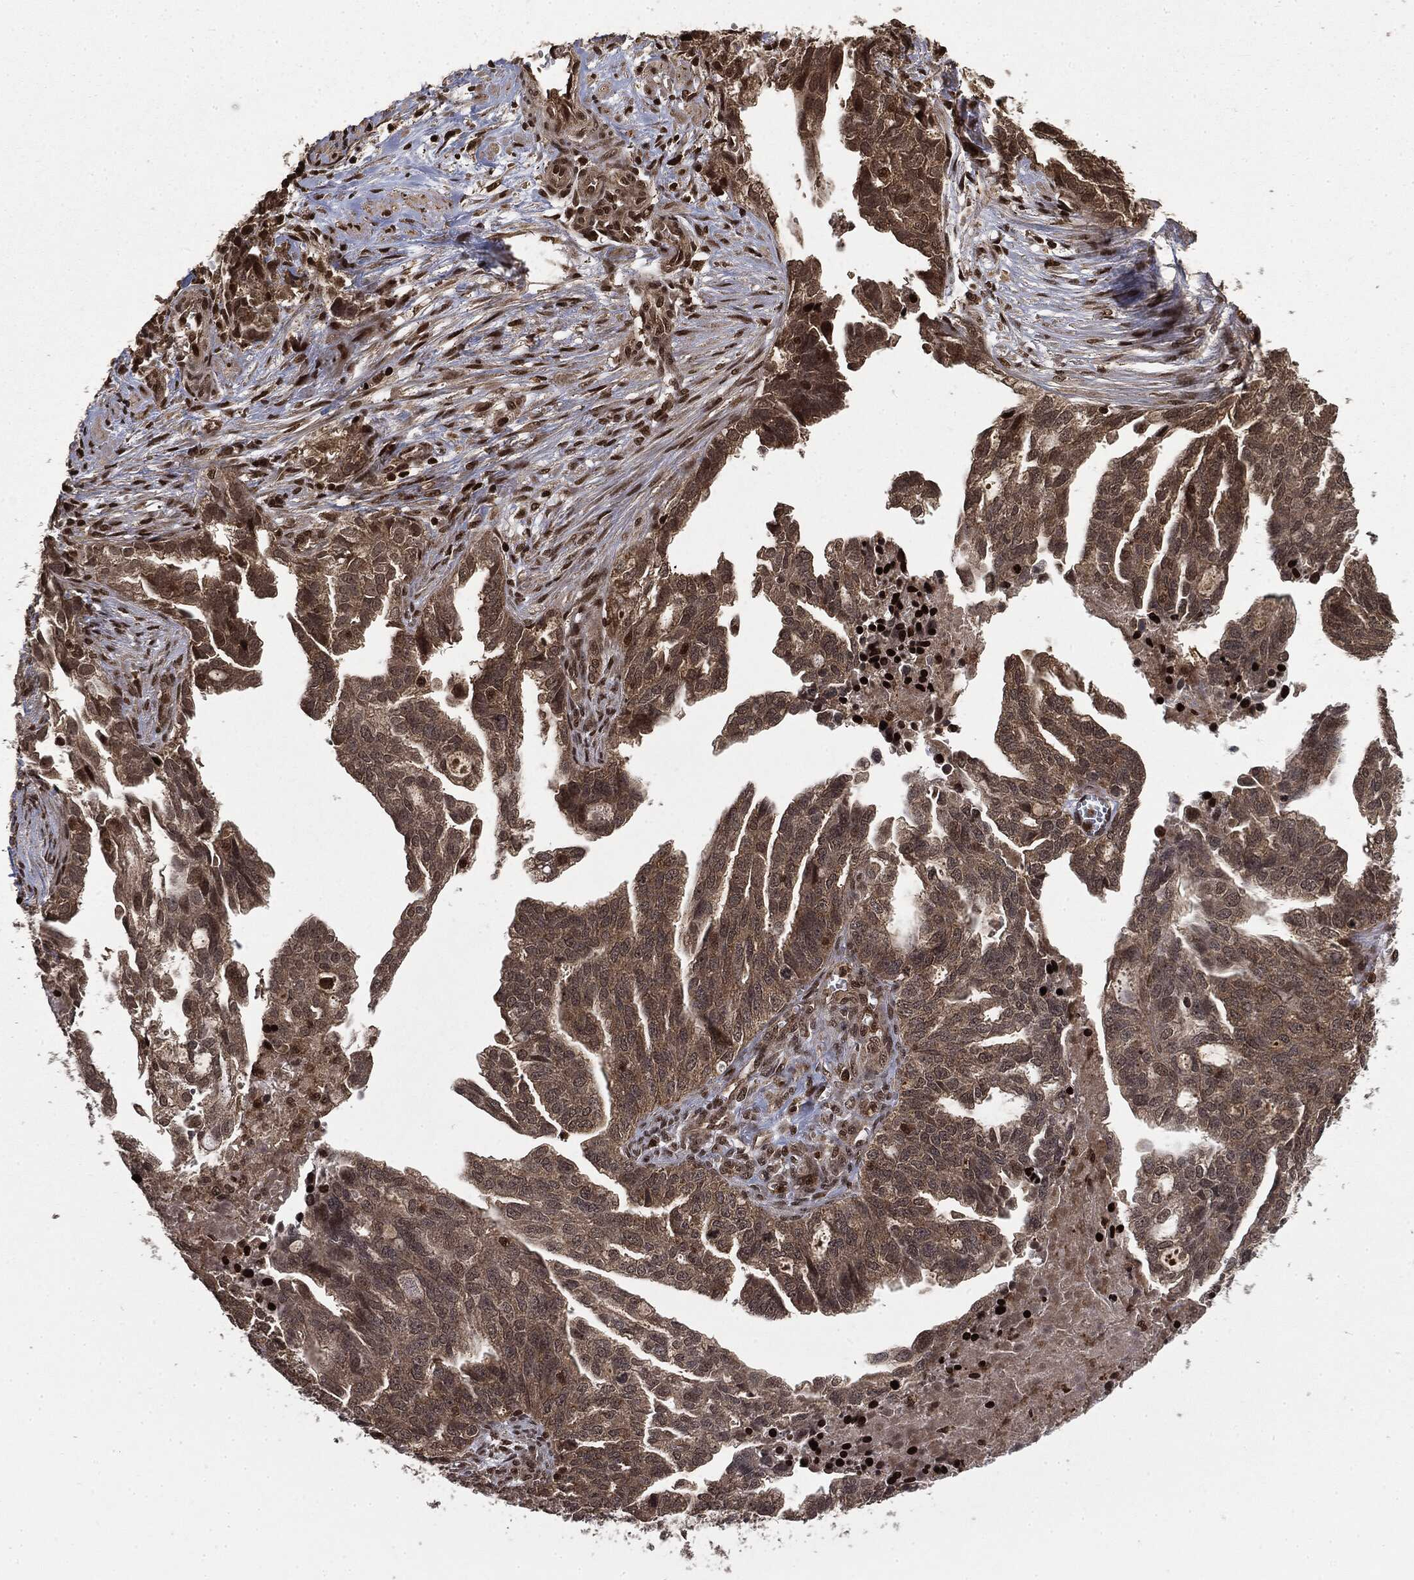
{"staining": {"intensity": "weak", "quantity": ">75%", "location": "cytoplasmic/membranous"}, "tissue": "ovarian cancer", "cell_type": "Tumor cells", "image_type": "cancer", "snomed": [{"axis": "morphology", "description": "Cystadenocarcinoma, serous, NOS"}, {"axis": "topography", "description": "Ovary"}], "caption": "A low amount of weak cytoplasmic/membranous staining is seen in approximately >75% of tumor cells in ovarian cancer tissue. (Stains: DAB (3,3'-diaminobenzidine) in brown, nuclei in blue, Microscopy: brightfield microscopy at high magnification).", "gene": "CTDP1", "patient": {"sex": "female", "age": 51}}